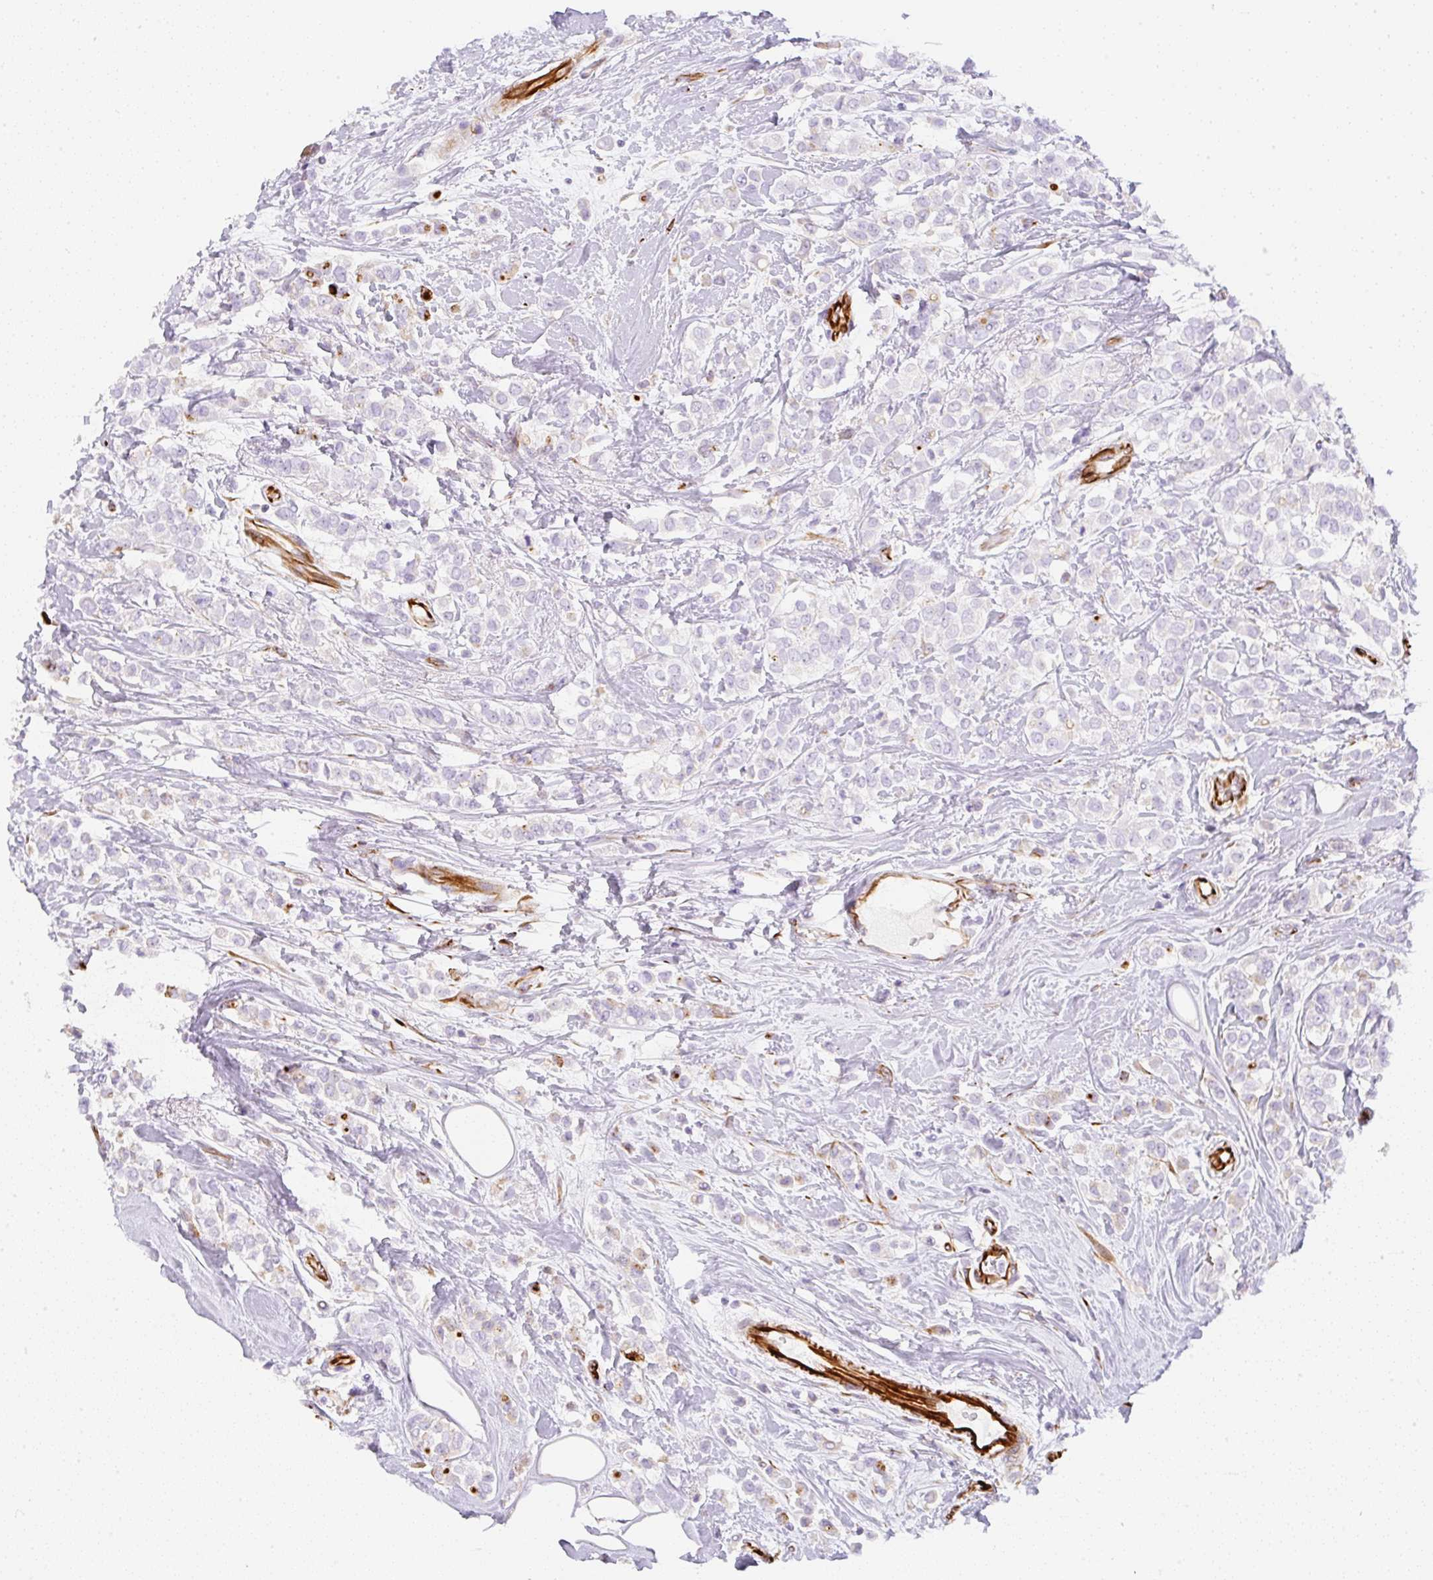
{"staining": {"intensity": "weak", "quantity": "<25%", "location": "cytoplasmic/membranous"}, "tissue": "breast cancer", "cell_type": "Tumor cells", "image_type": "cancer", "snomed": [{"axis": "morphology", "description": "Lobular carcinoma"}, {"axis": "topography", "description": "Breast"}], "caption": "The immunohistochemistry photomicrograph has no significant staining in tumor cells of breast cancer tissue.", "gene": "ZNF689", "patient": {"sex": "female", "age": 68}}